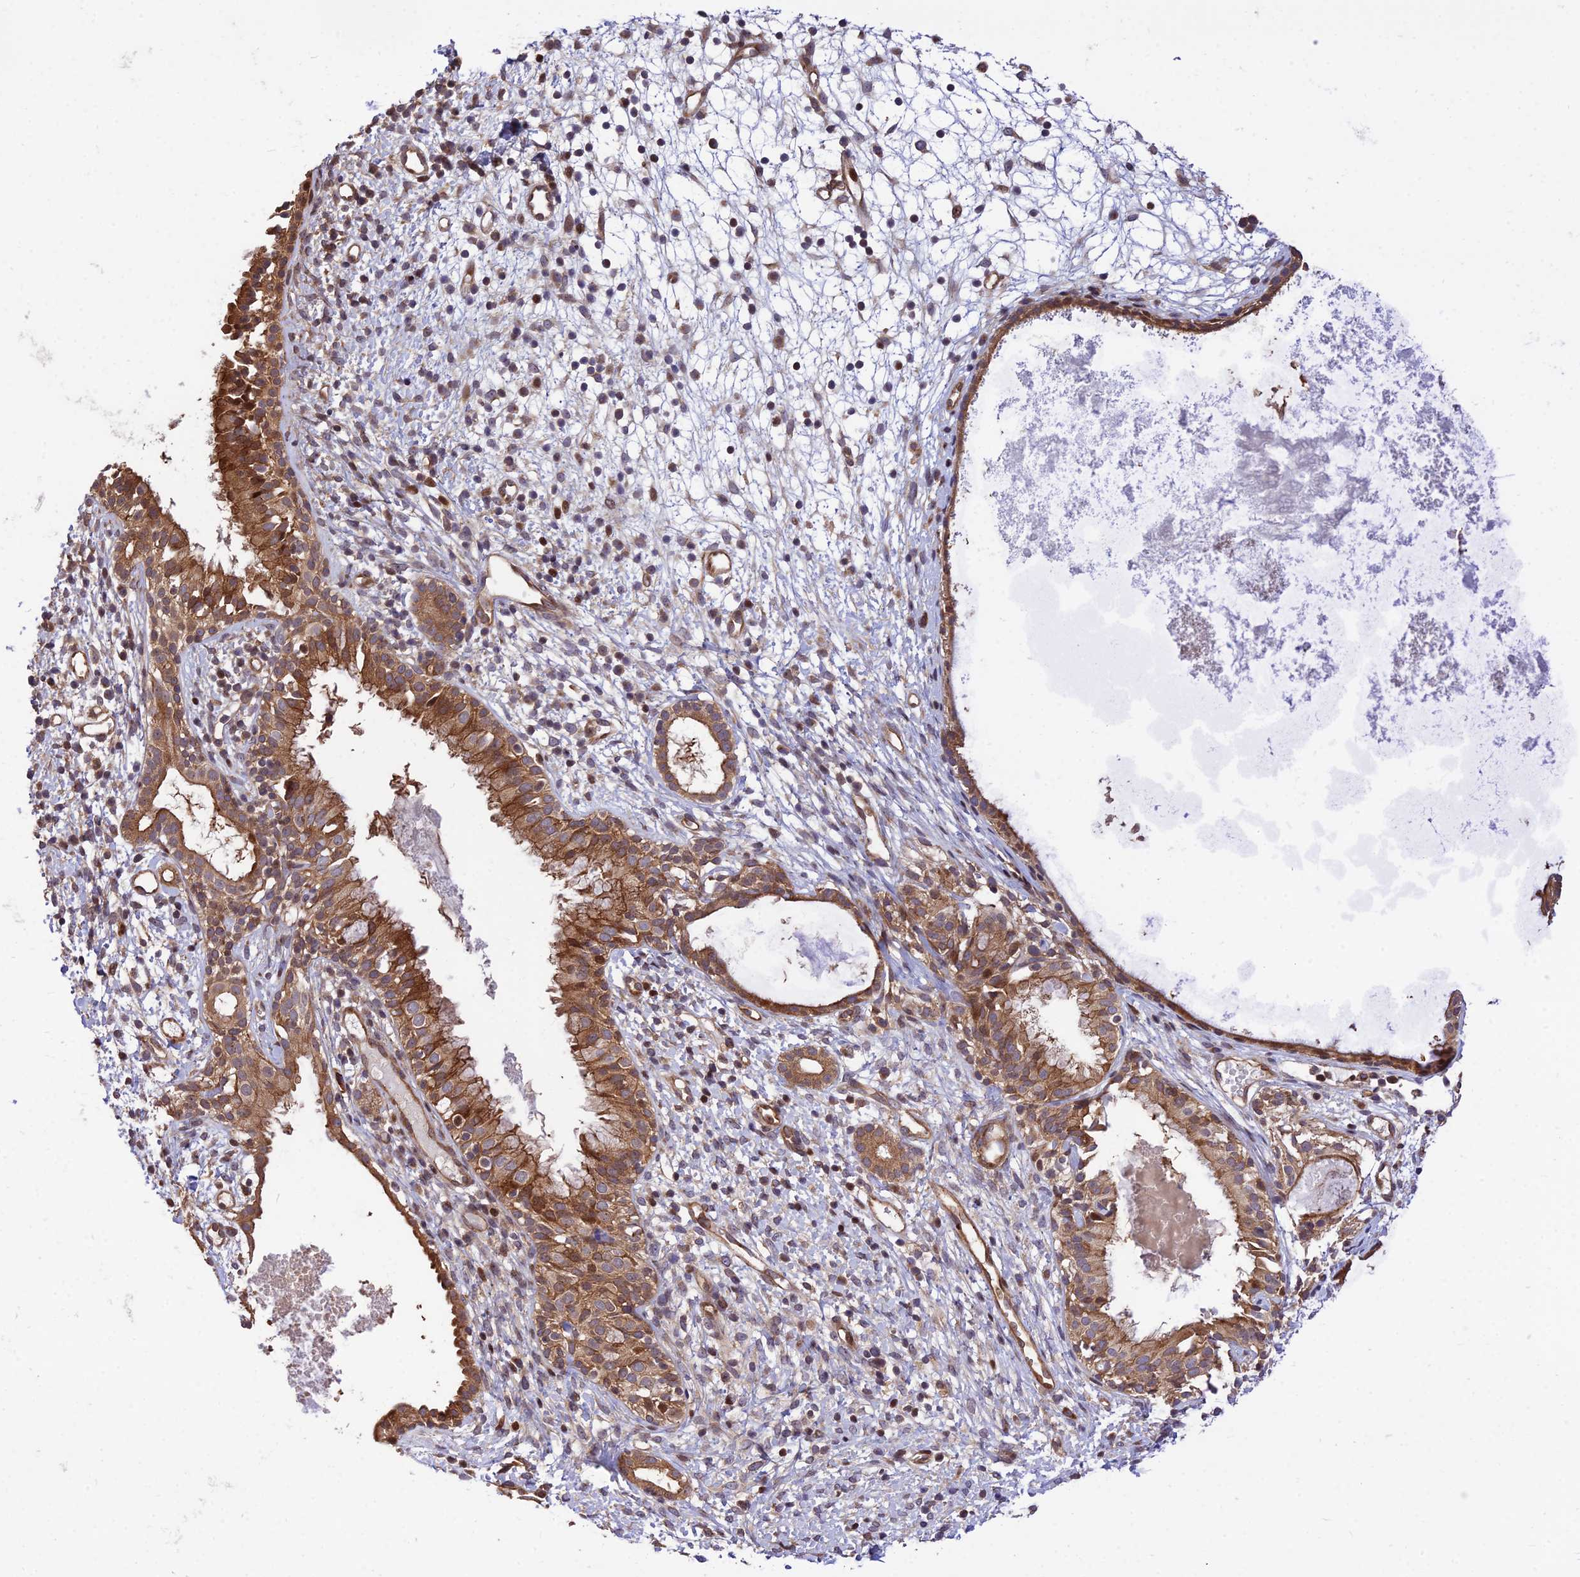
{"staining": {"intensity": "moderate", "quantity": ">75%", "location": "cytoplasmic/membranous"}, "tissue": "nasopharynx", "cell_type": "Respiratory epithelial cells", "image_type": "normal", "snomed": [{"axis": "morphology", "description": "Normal tissue, NOS"}, {"axis": "topography", "description": "Nasopharynx"}], "caption": "Nasopharynx stained with immunohistochemistry (IHC) shows moderate cytoplasmic/membranous expression in about >75% of respiratory epithelial cells. The staining was performed using DAB, with brown indicating positive protein expression. Nuclei are stained blue with hematoxylin.", "gene": "SMG6", "patient": {"sex": "male", "age": 22}}